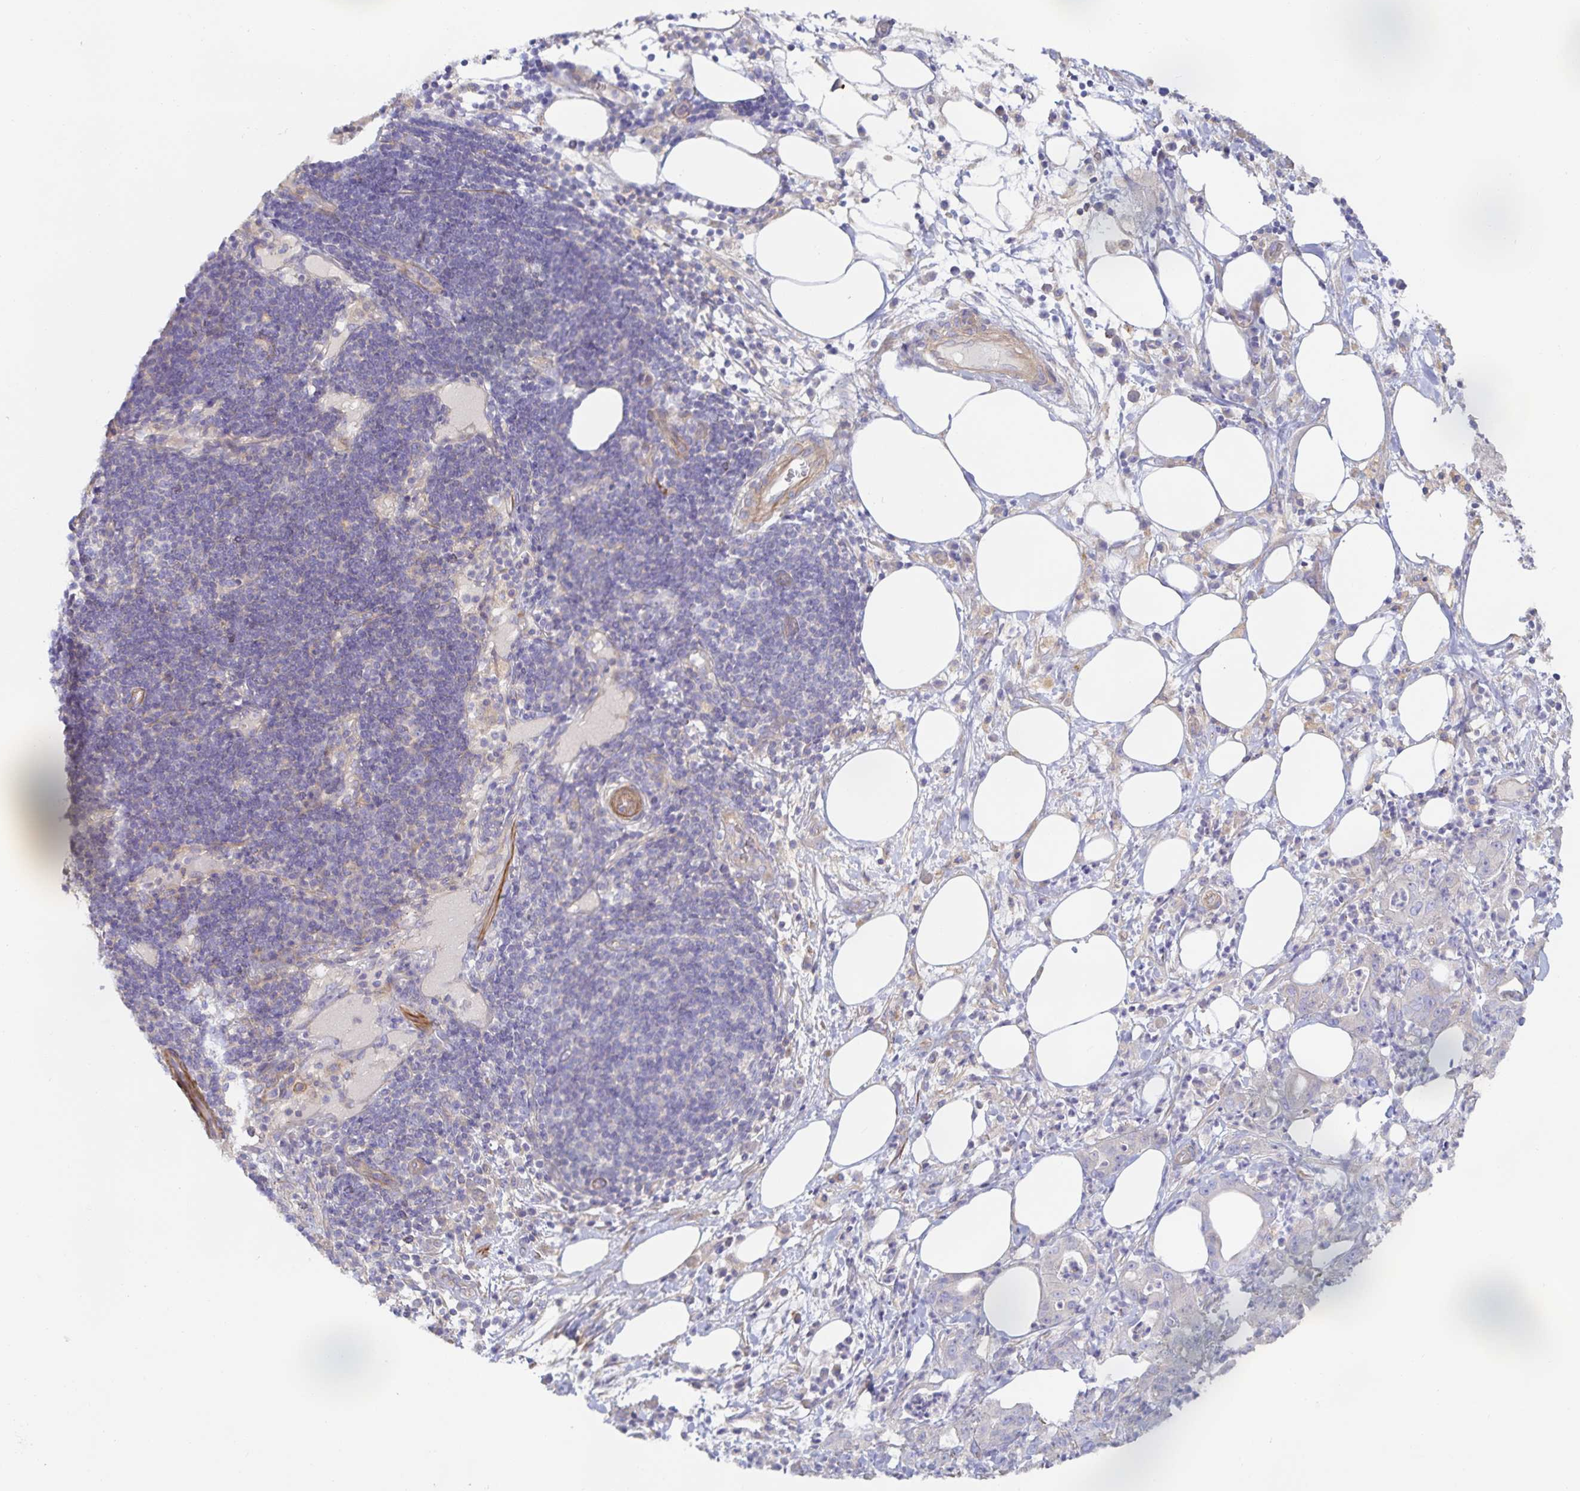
{"staining": {"intensity": "negative", "quantity": "none", "location": "none"}, "tissue": "pancreatic cancer", "cell_type": "Tumor cells", "image_type": "cancer", "snomed": [{"axis": "morphology", "description": "Adenocarcinoma, NOS"}, {"axis": "topography", "description": "Pancreas"}], "caption": "Tumor cells show no significant positivity in pancreatic cancer. Nuclei are stained in blue.", "gene": "METTL22", "patient": {"sex": "male", "age": 71}}